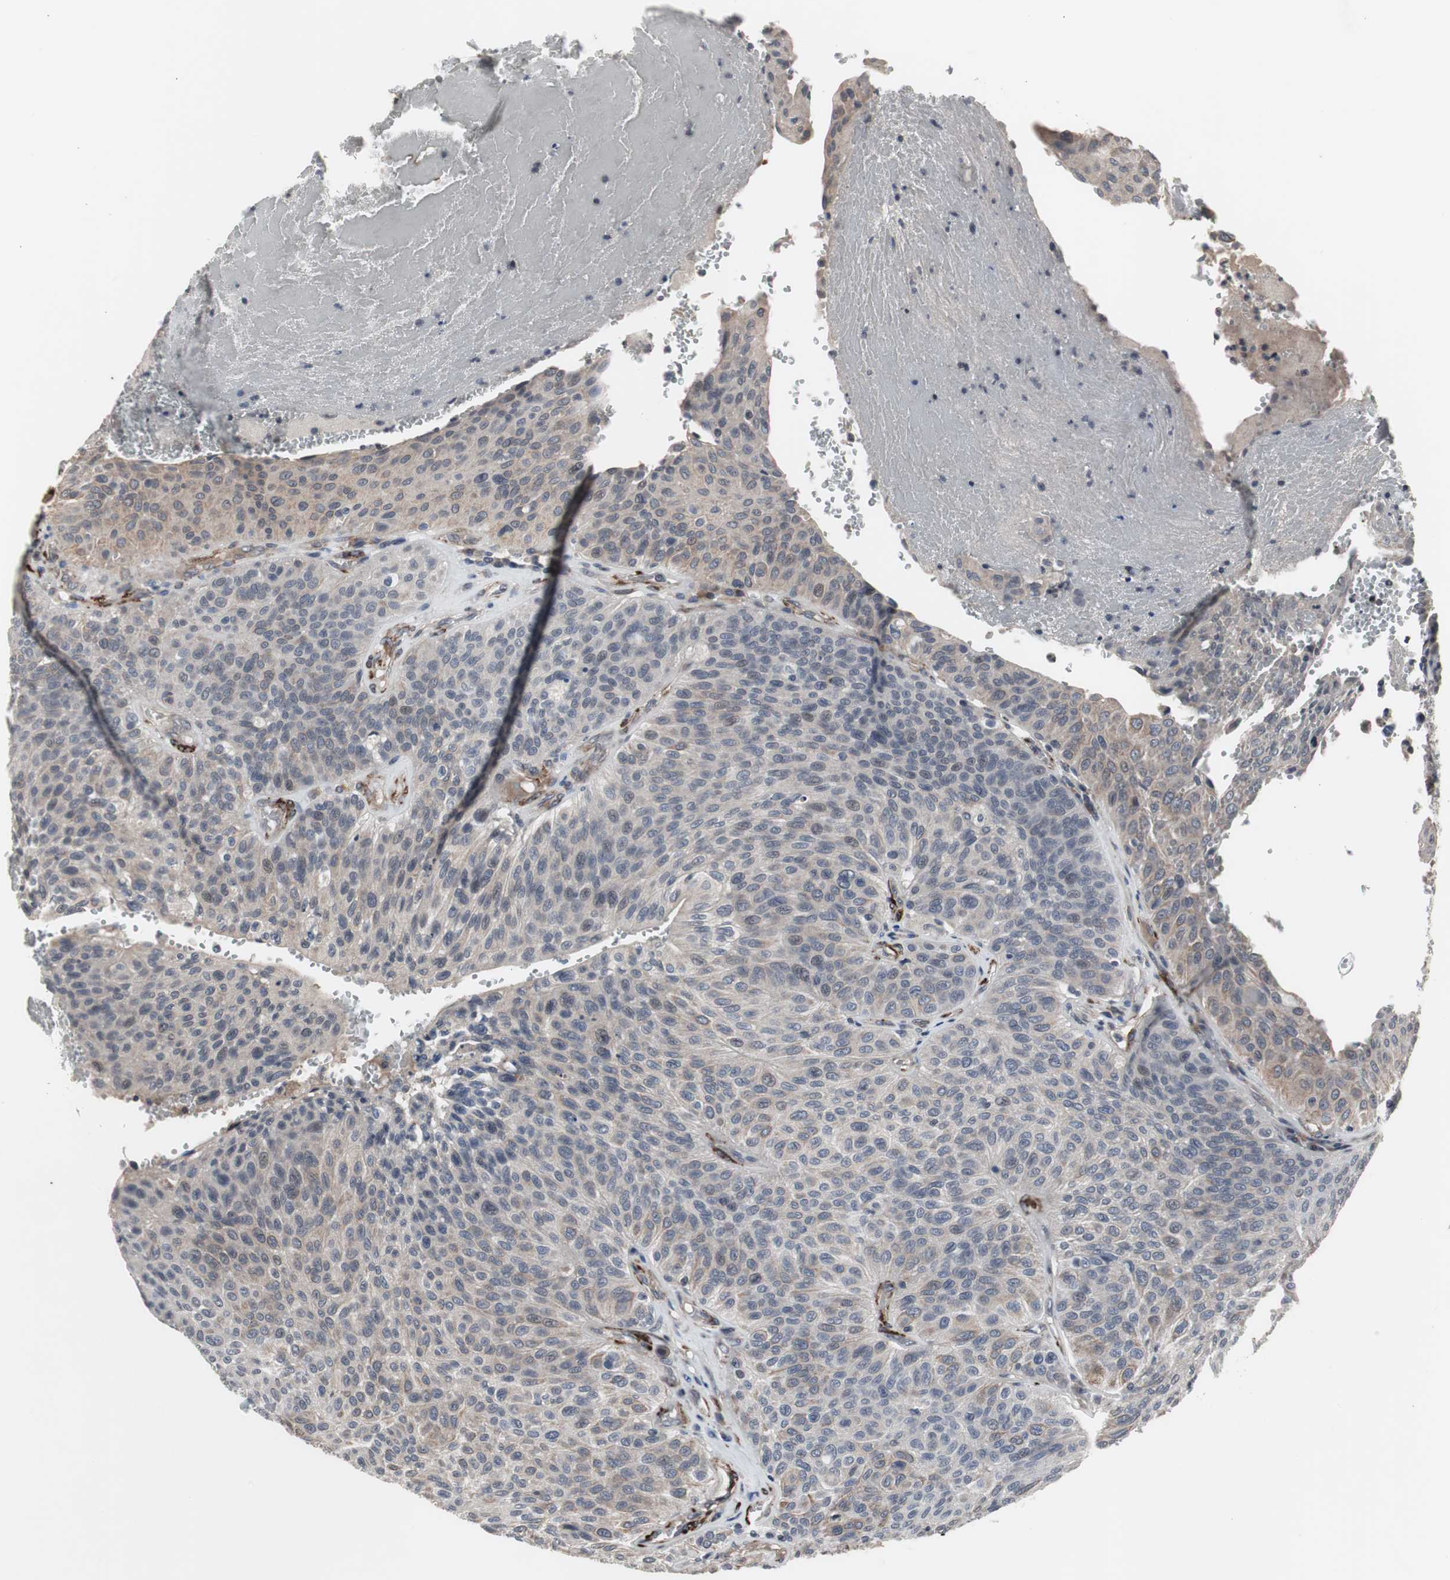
{"staining": {"intensity": "weak", "quantity": "25%-75%", "location": "cytoplasmic/membranous"}, "tissue": "urothelial cancer", "cell_type": "Tumor cells", "image_type": "cancer", "snomed": [{"axis": "morphology", "description": "Urothelial carcinoma, High grade"}, {"axis": "topography", "description": "Urinary bladder"}], "caption": "High-grade urothelial carcinoma stained with IHC reveals weak cytoplasmic/membranous positivity in approximately 25%-75% of tumor cells.", "gene": "CRADD", "patient": {"sex": "male", "age": 66}}